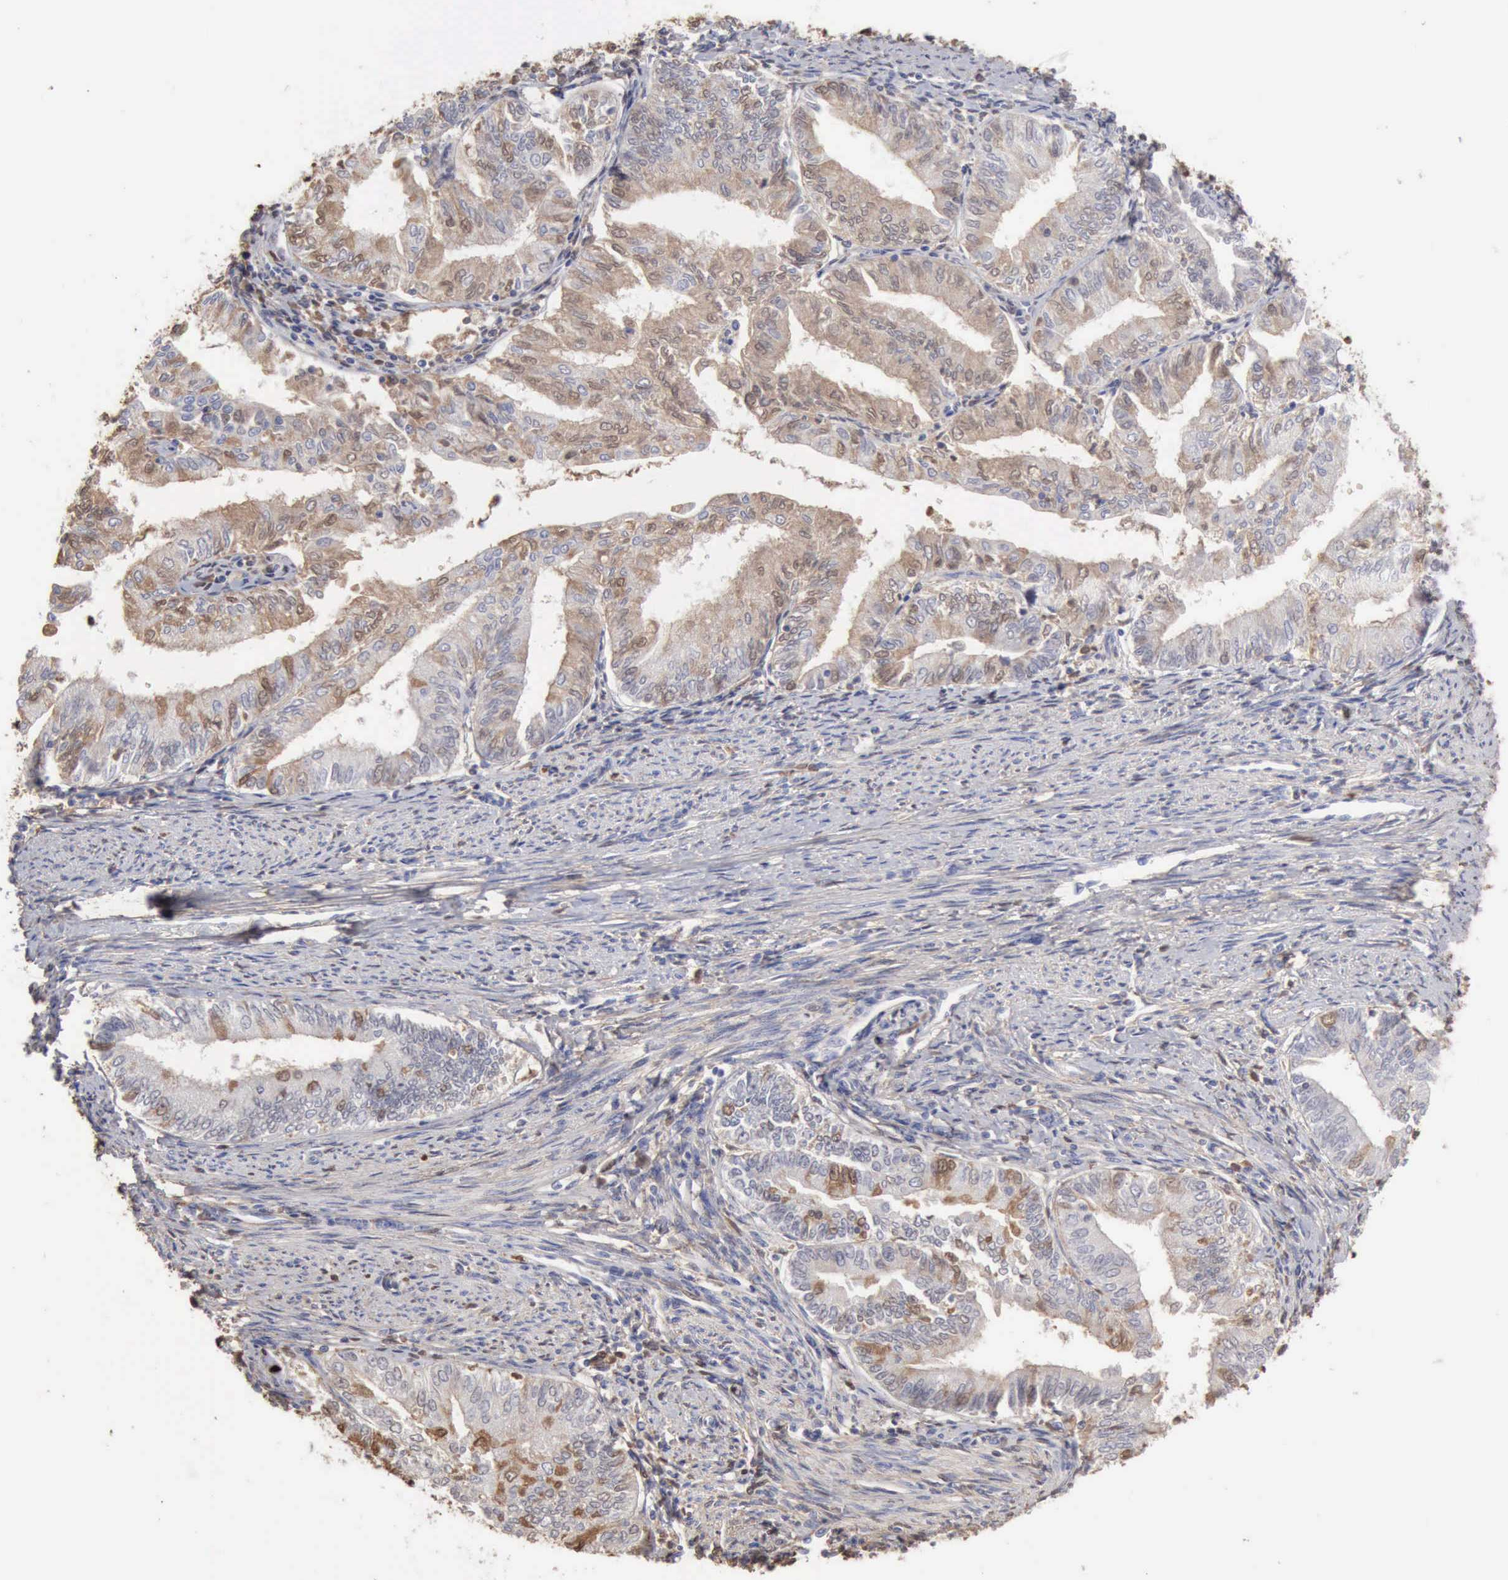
{"staining": {"intensity": "weak", "quantity": "<25%", "location": "cytoplasmic/membranous,nuclear"}, "tissue": "endometrial cancer", "cell_type": "Tumor cells", "image_type": "cancer", "snomed": [{"axis": "morphology", "description": "Adenocarcinoma, NOS"}, {"axis": "topography", "description": "Endometrium"}], "caption": "Tumor cells show no significant expression in endometrial cancer (adenocarcinoma).", "gene": "SERPINA1", "patient": {"sex": "female", "age": 66}}